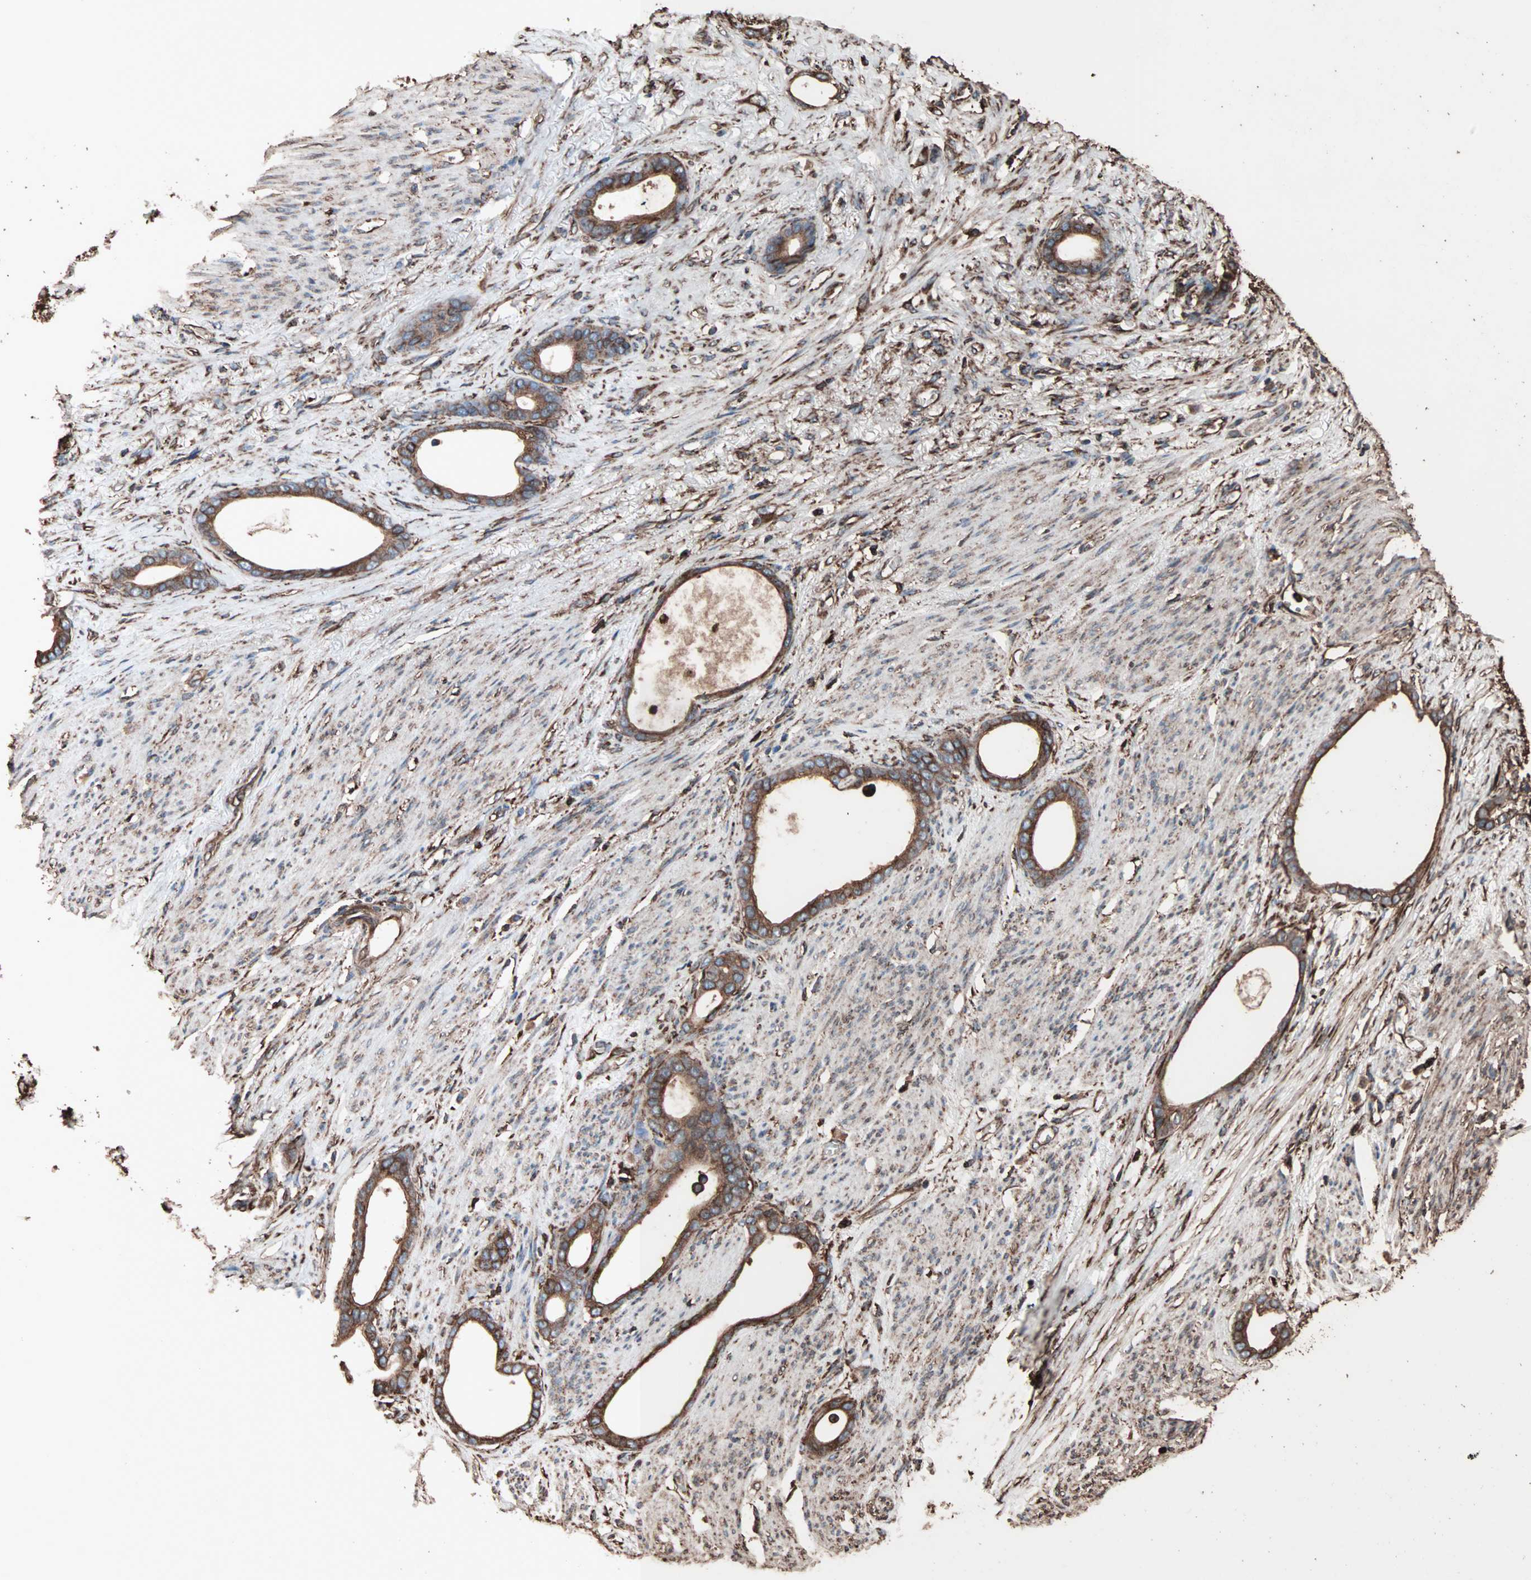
{"staining": {"intensity": "strong", "quantity": ">75%", "location": "cytoplasmic/membranous"}, "tissue": "stomach cancer", "cell_type": "Tumor cells", "image_type": "cancer", "snomed": [{"axis": "morphology", "description": "Adenocarcinoma, NOS"}, {"axis": "topography", "description": "Stomach"}], "caption": "The histopathology image demonstrates immunohistochemical staining of adenocarcinoma (stomach). There is strong cytoplasmic/membranous positivity is identified in approximately >75% of tumor cells.", "gene": "HSP90B1", "patient": {"sex": "female", "age": 75}}